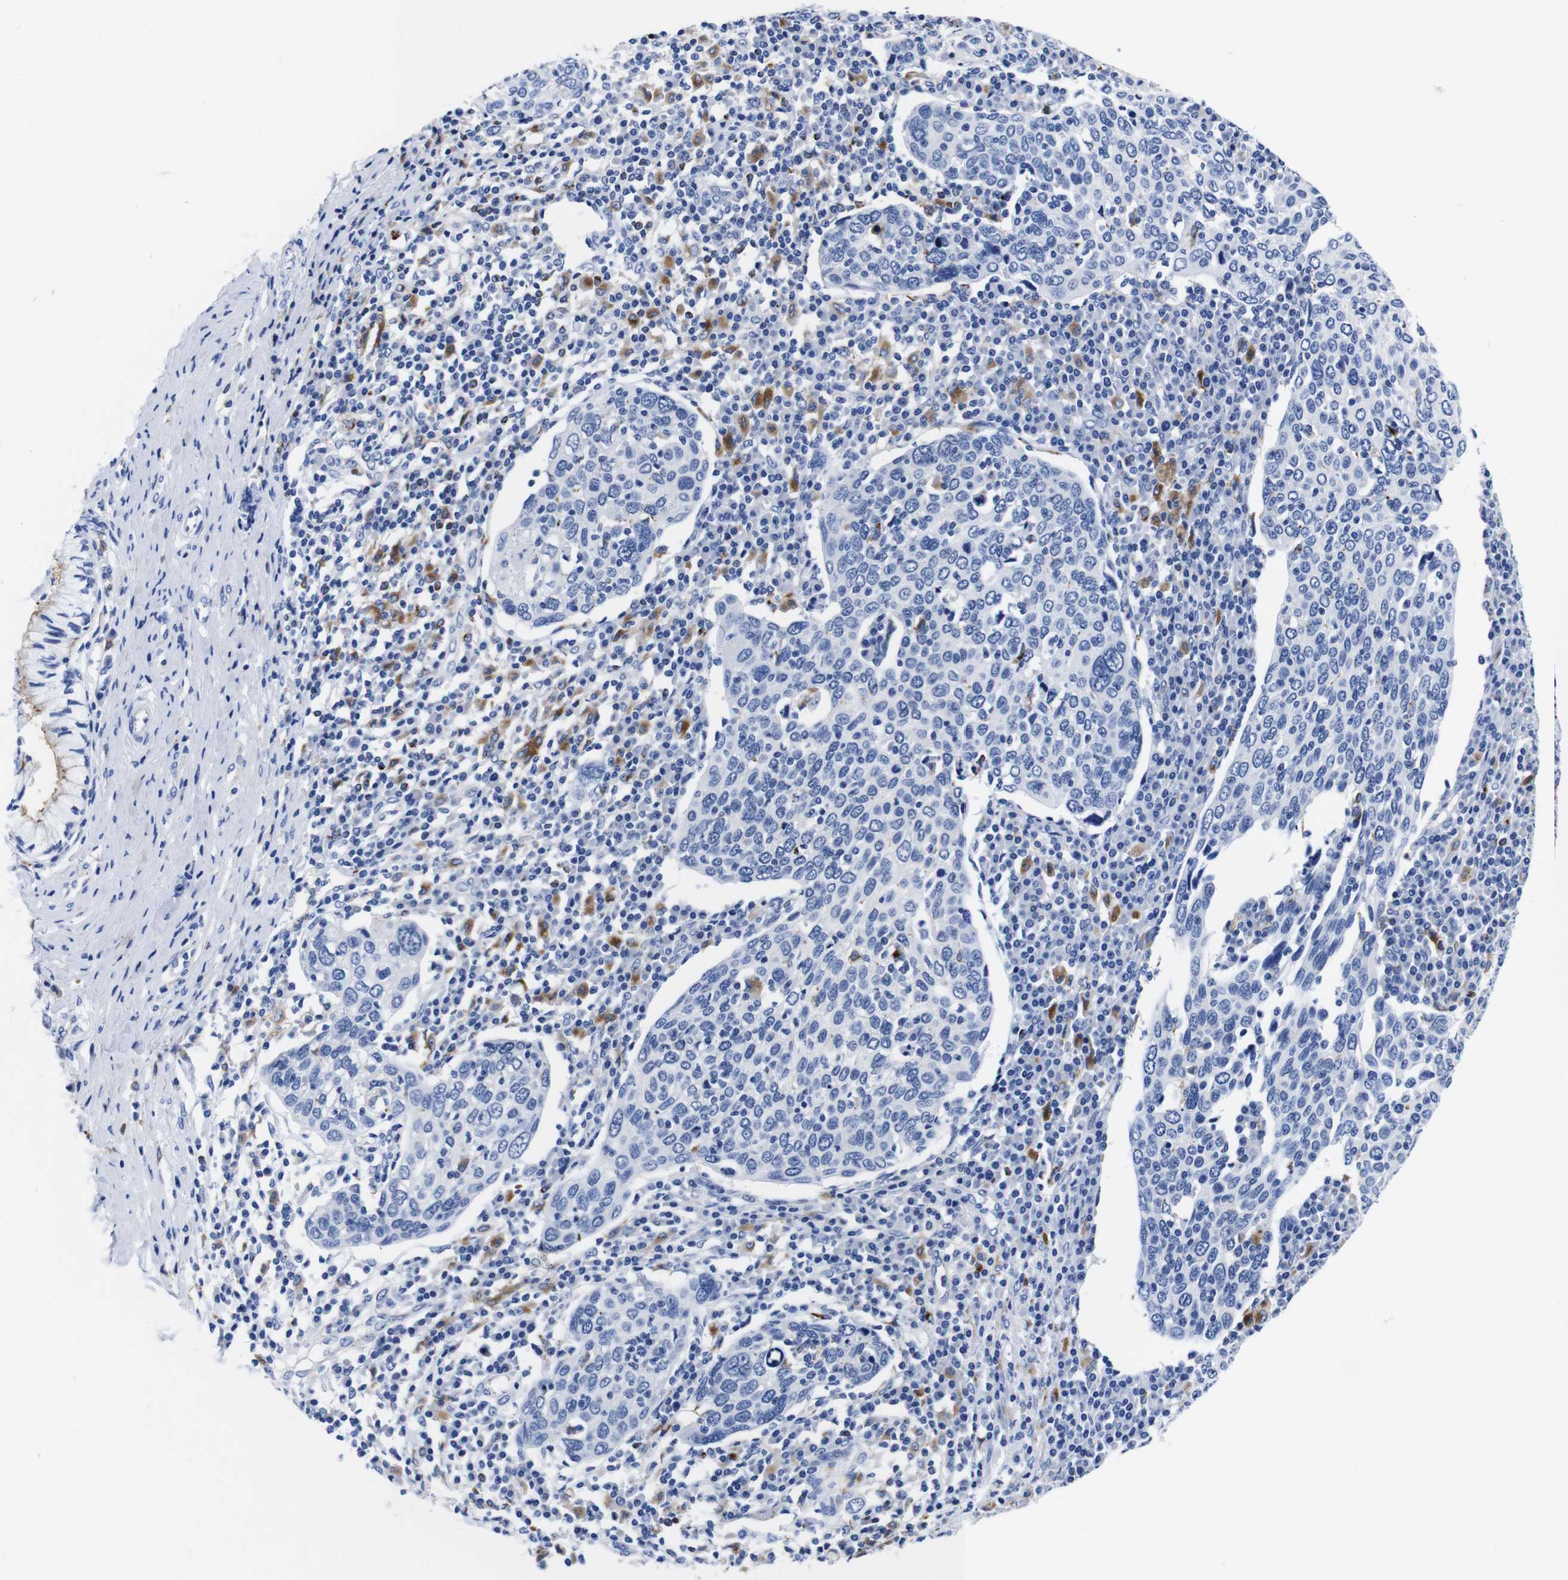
{"staining": {"intensity": "negative", "quantity": "none", "location": "none"}, "tissue": "cervical cancer", "cell_type": "Tumor cells", "image_type": "cancer", "snomed": [{"axis": "morphology", "description": "Squamous cell carcinoma, NOS"}, {"axis": "topography", "description": "Cervix"}], "caption": "This is a histopathology image of IHC staining of squamous cell carcinoma (cervical), which shows no staining in tumor cells. (DAB (3,3'-diaminobenzidine) immunohistochemistry visualized using brightfield microscopy, high magnification).", "gene": "HLA-DMB", "patient": {"sex": "female", "age": 40}}